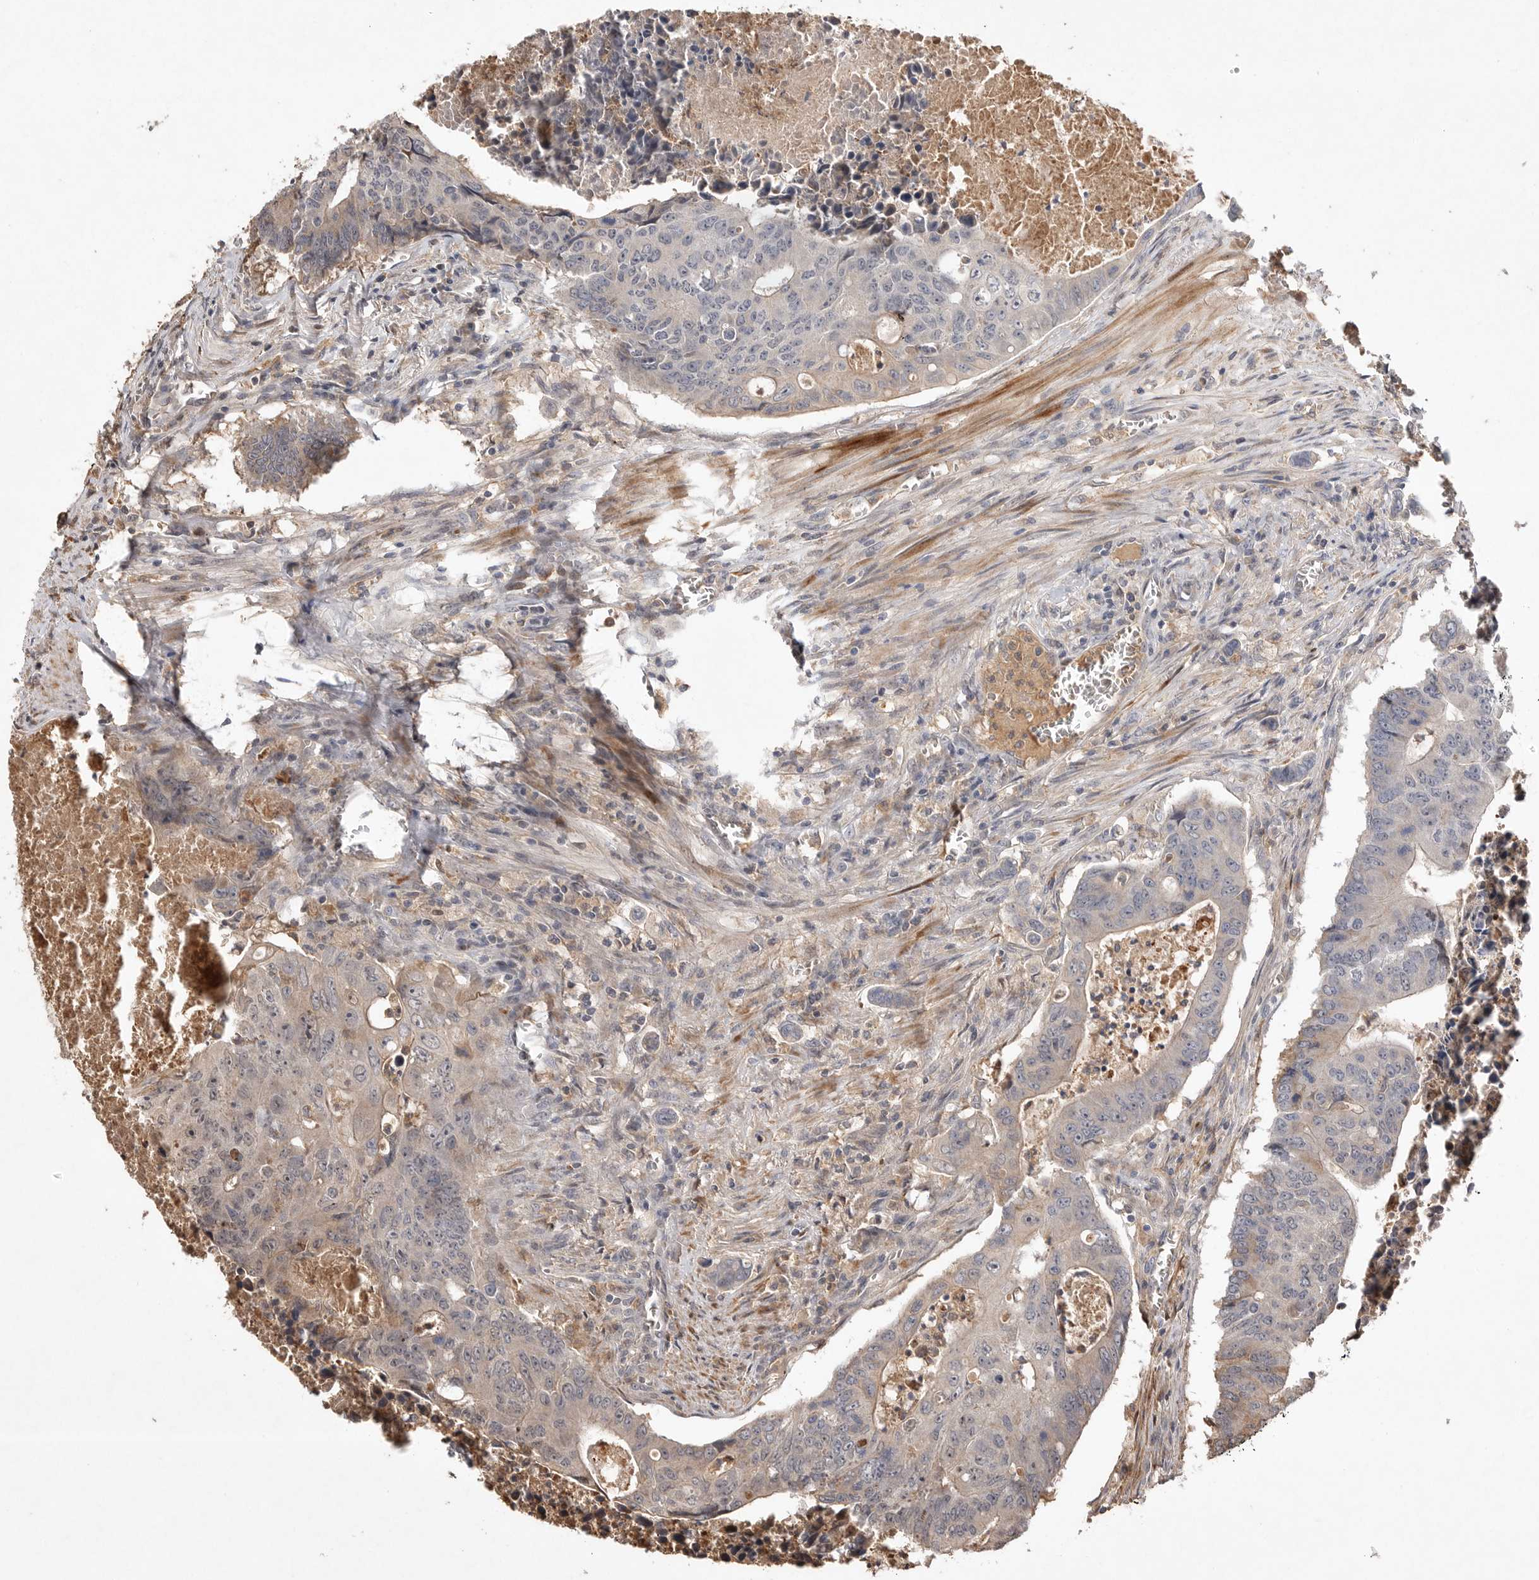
{"staining": {"intensity": "weak", "quantity": "<25%", "location": "cytoplasmic/membranous"}, "tissue": "colorectal cancer", "cell_type": "Tumor cells", "image_type": "cancer", "snomed": [{"axis": "morphology", "description": "Adenocarcinoma, NOS"}, {"axis": "topography", "description": "Colon"}], "caption": "Human colorectal cancer (adenocarcinoma) stained for a protein using immunohistochemistry (IHC) shows no expression in tumor cells.", "gene": "VN1R4", "patient": {"sex": "male", "age": 87}}